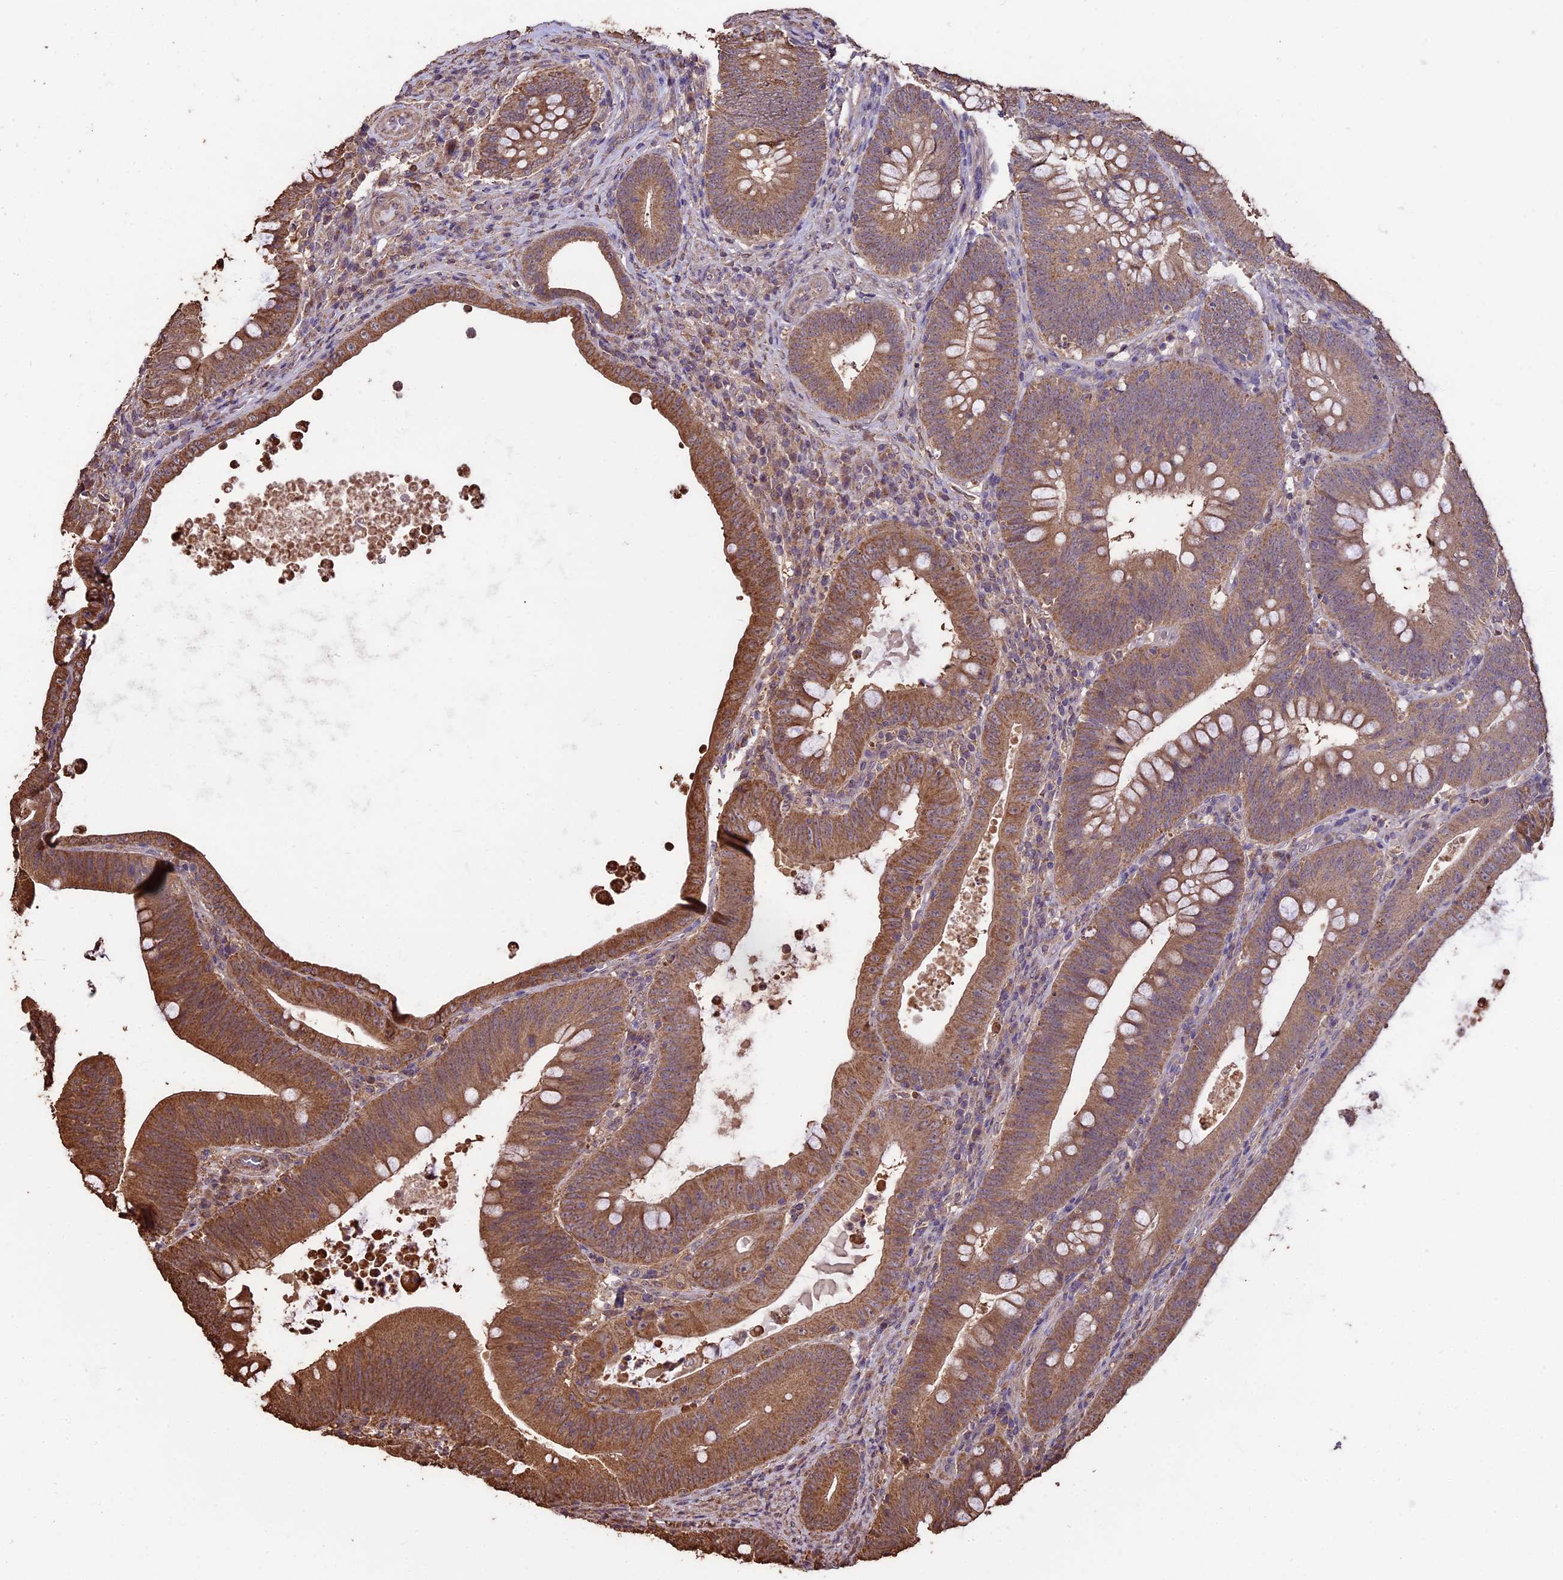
{"staining": {"intensity": "moderate", "quantity": ">75%", "location": "cytoplasmic/membranous"}, "tissue": "colorectal cancer", "cell_type": "Tumor cells", "image_type": "cancer", "snomed": [{"axis": "morphology", "description": "Normal tissue, NOS"}, {"axis": "topography", "description": "Colon"}], "caption": "A medium amount of moderate cytoplasmic/membranous positivity is seen in approximately >75% of tumor cells in colorectal cancer tissue.", "gene": "PGPEP1L", "patient": {"sex": "female", "age": 82}}